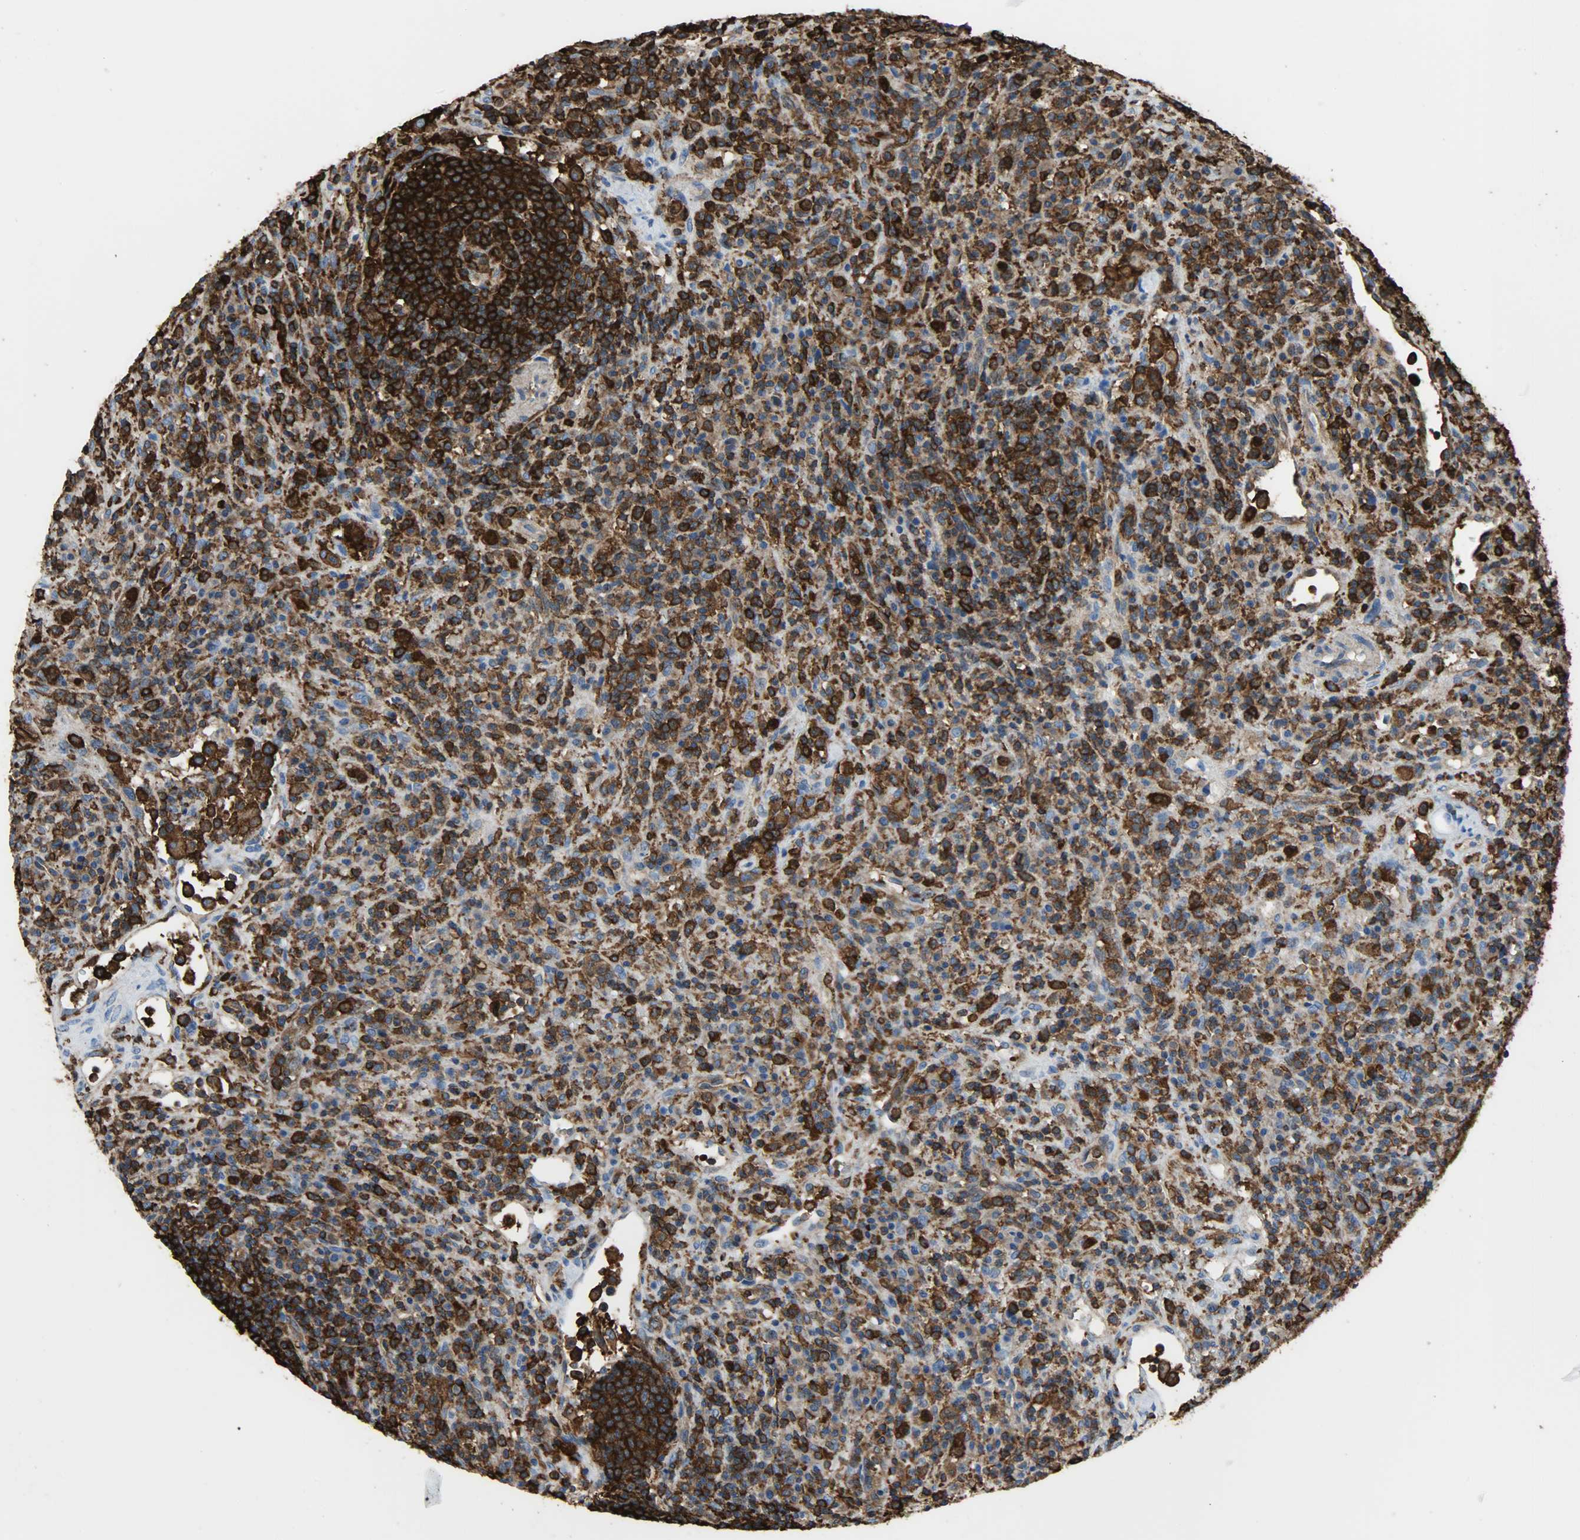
{"staining": {"intensity": "strong", "quantity": ">75%", "location": "cytoplasmic/membranous"}, "tissue": "lymphoma", "cell_type": "Tumor cells", "image_type": "cancer", "snomed": [{"axis": "morphology", "description": "Hodgkin's disease, NOS"}, {"axis": "topography", "description": "Lymph node"}], "caption": "Immunohistochemistry (IHC) of lymphoma displays high levels of strong cytoplasmic/membranous positivity in approximately >75% of tumor cells.", "gene": "VASP", "patient": {"sex": "male", "age": 65}}